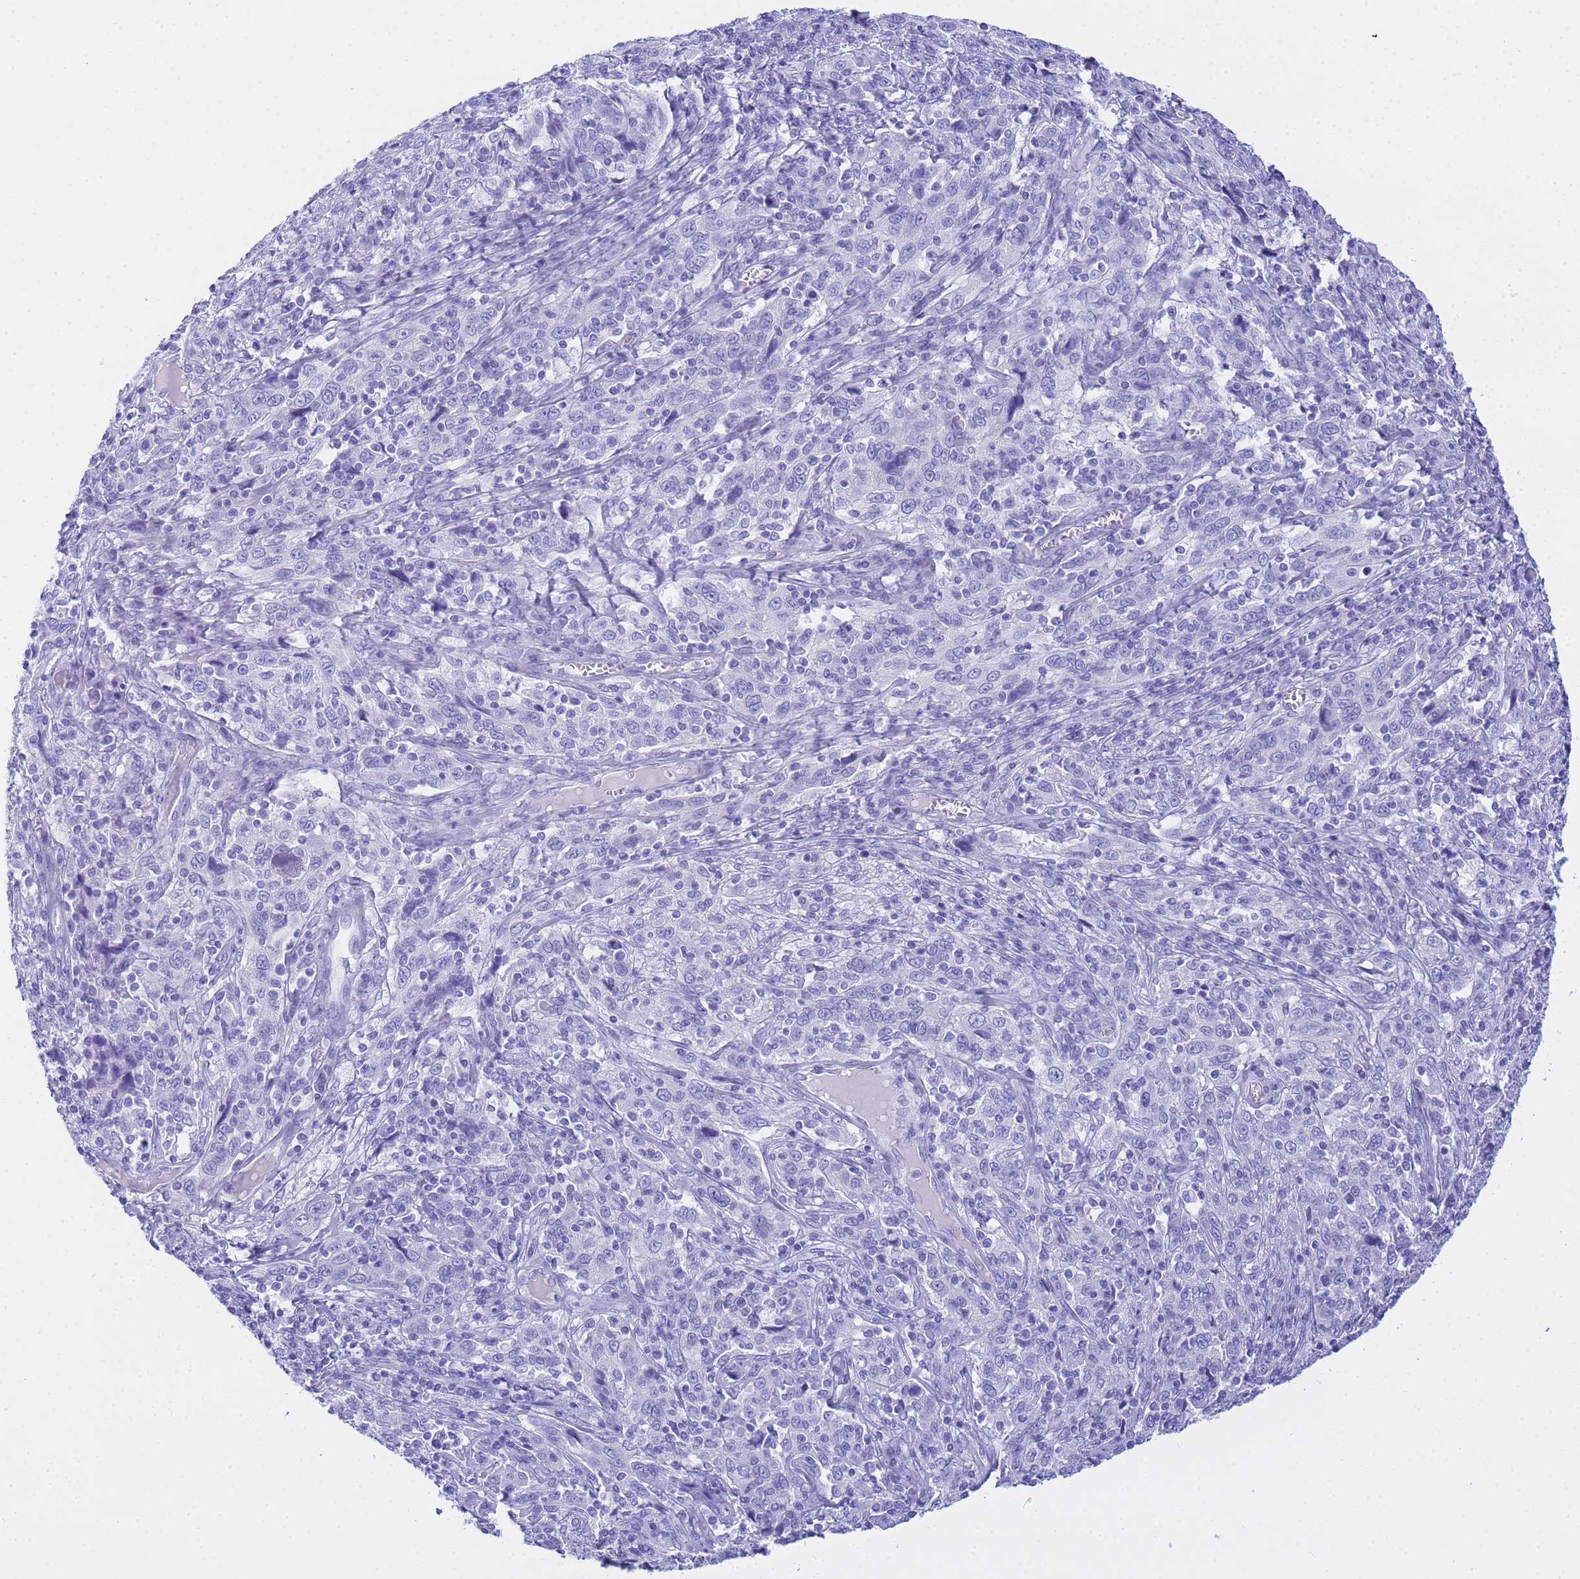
{"staining": {"intensity": "negative", "quantity": "none", "location": "none"}, "tissue": "cervical cancer", "cell_type": "Tumor cells", "image_type": "cancer", "snomed": [{"axis": "morphology", "description": "Squamous cell carcinoma, NOS"}, {"axis": "topography", "description": "Cervix"}], "caption": "Human cervical squamous cell carcinoma stained for a protein using immunohistochemistry (IHC) displays no positivity in tumor cells.", "gene": "AQP12A", "patient": {"sex": "female", "age": 46}}